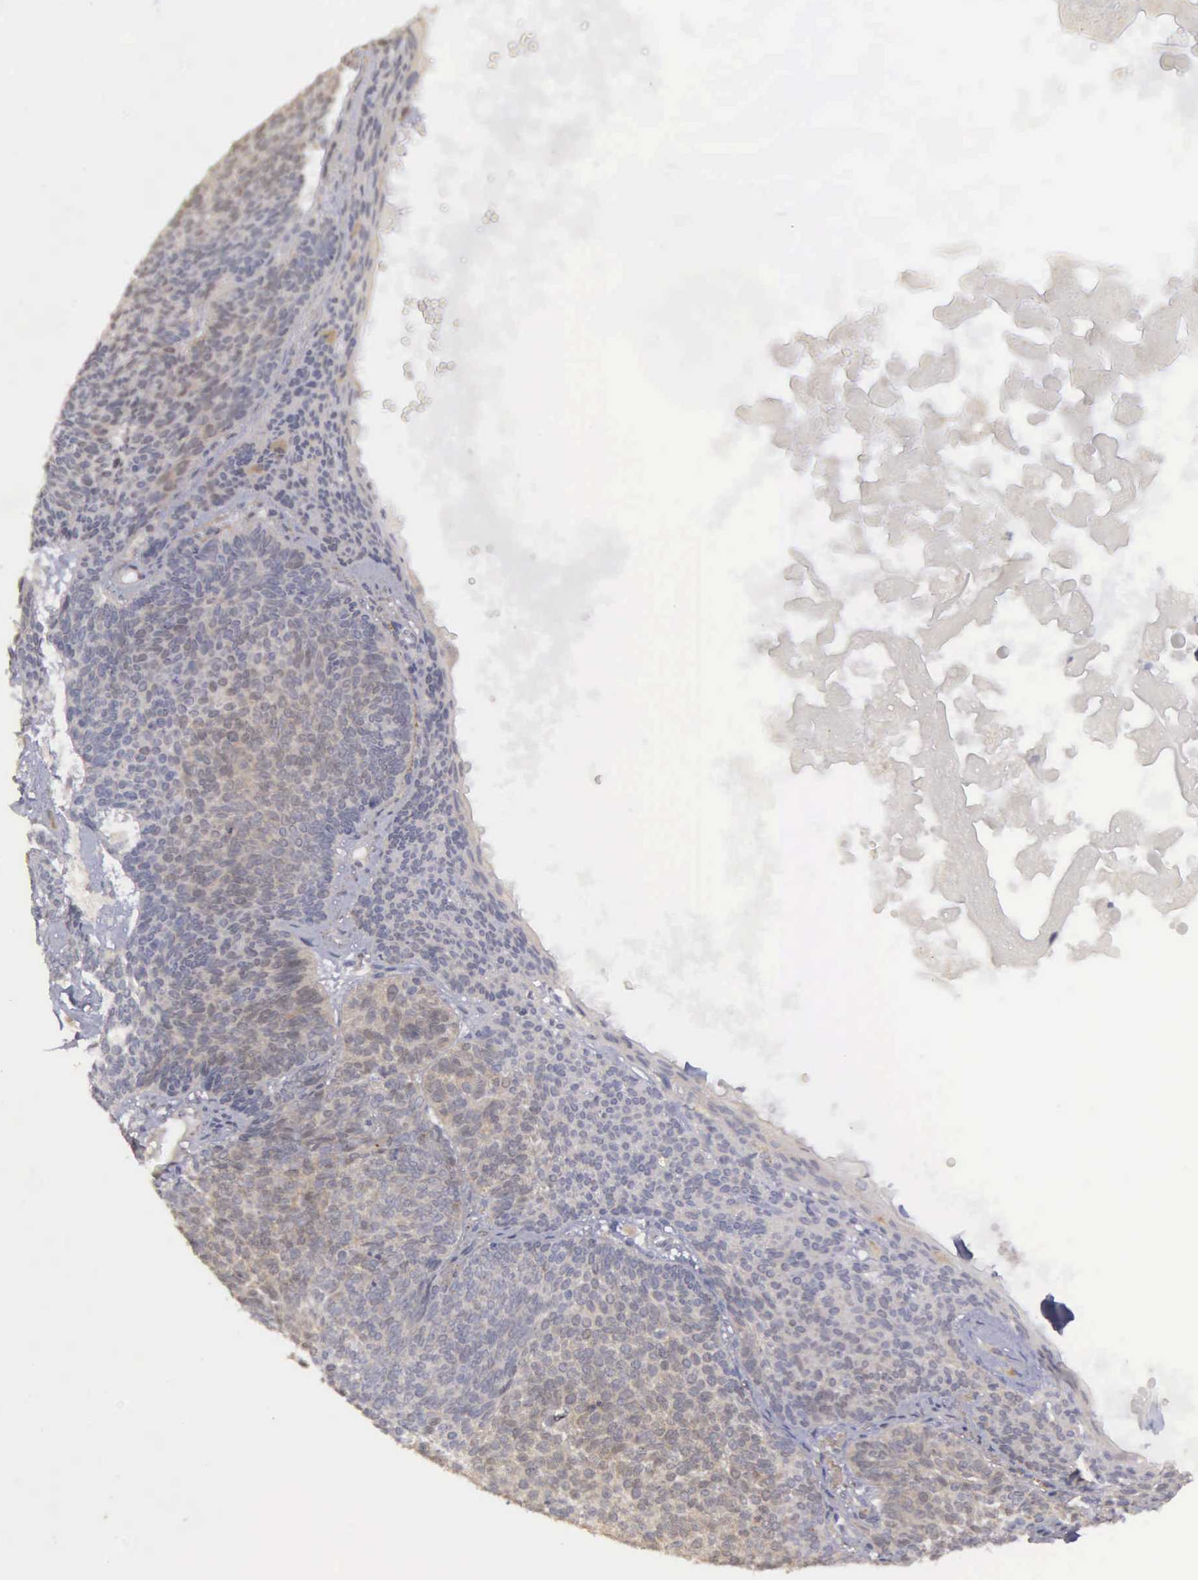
{"staining": {"intensity": "weak", "quantity": ">75%", "location": "cytoplasmic/membranous"}, "tissue": "skin cancer", "cell_type": "Tumor cells", "image_type": "cancer", "snomed": [{"axis": "morphology", "description": "Basal cell carcinoma"}, {"axis": "topography", "description": "Skin"}], "caption": "Protein expression analysis of human basal cell carcinoma (skin) reveals weak cytoplasmic/membranous positivity in about >75% of tumor cells. The staining was performed using DAB (3,3'-diaminobenzidine) to visualize the protein expression in brown, while the nuclei were stained in blue with hematoxylin (Magnification: 20x).", "gene": "RTL10", "patient": {"sex": "male", "age": 84}}